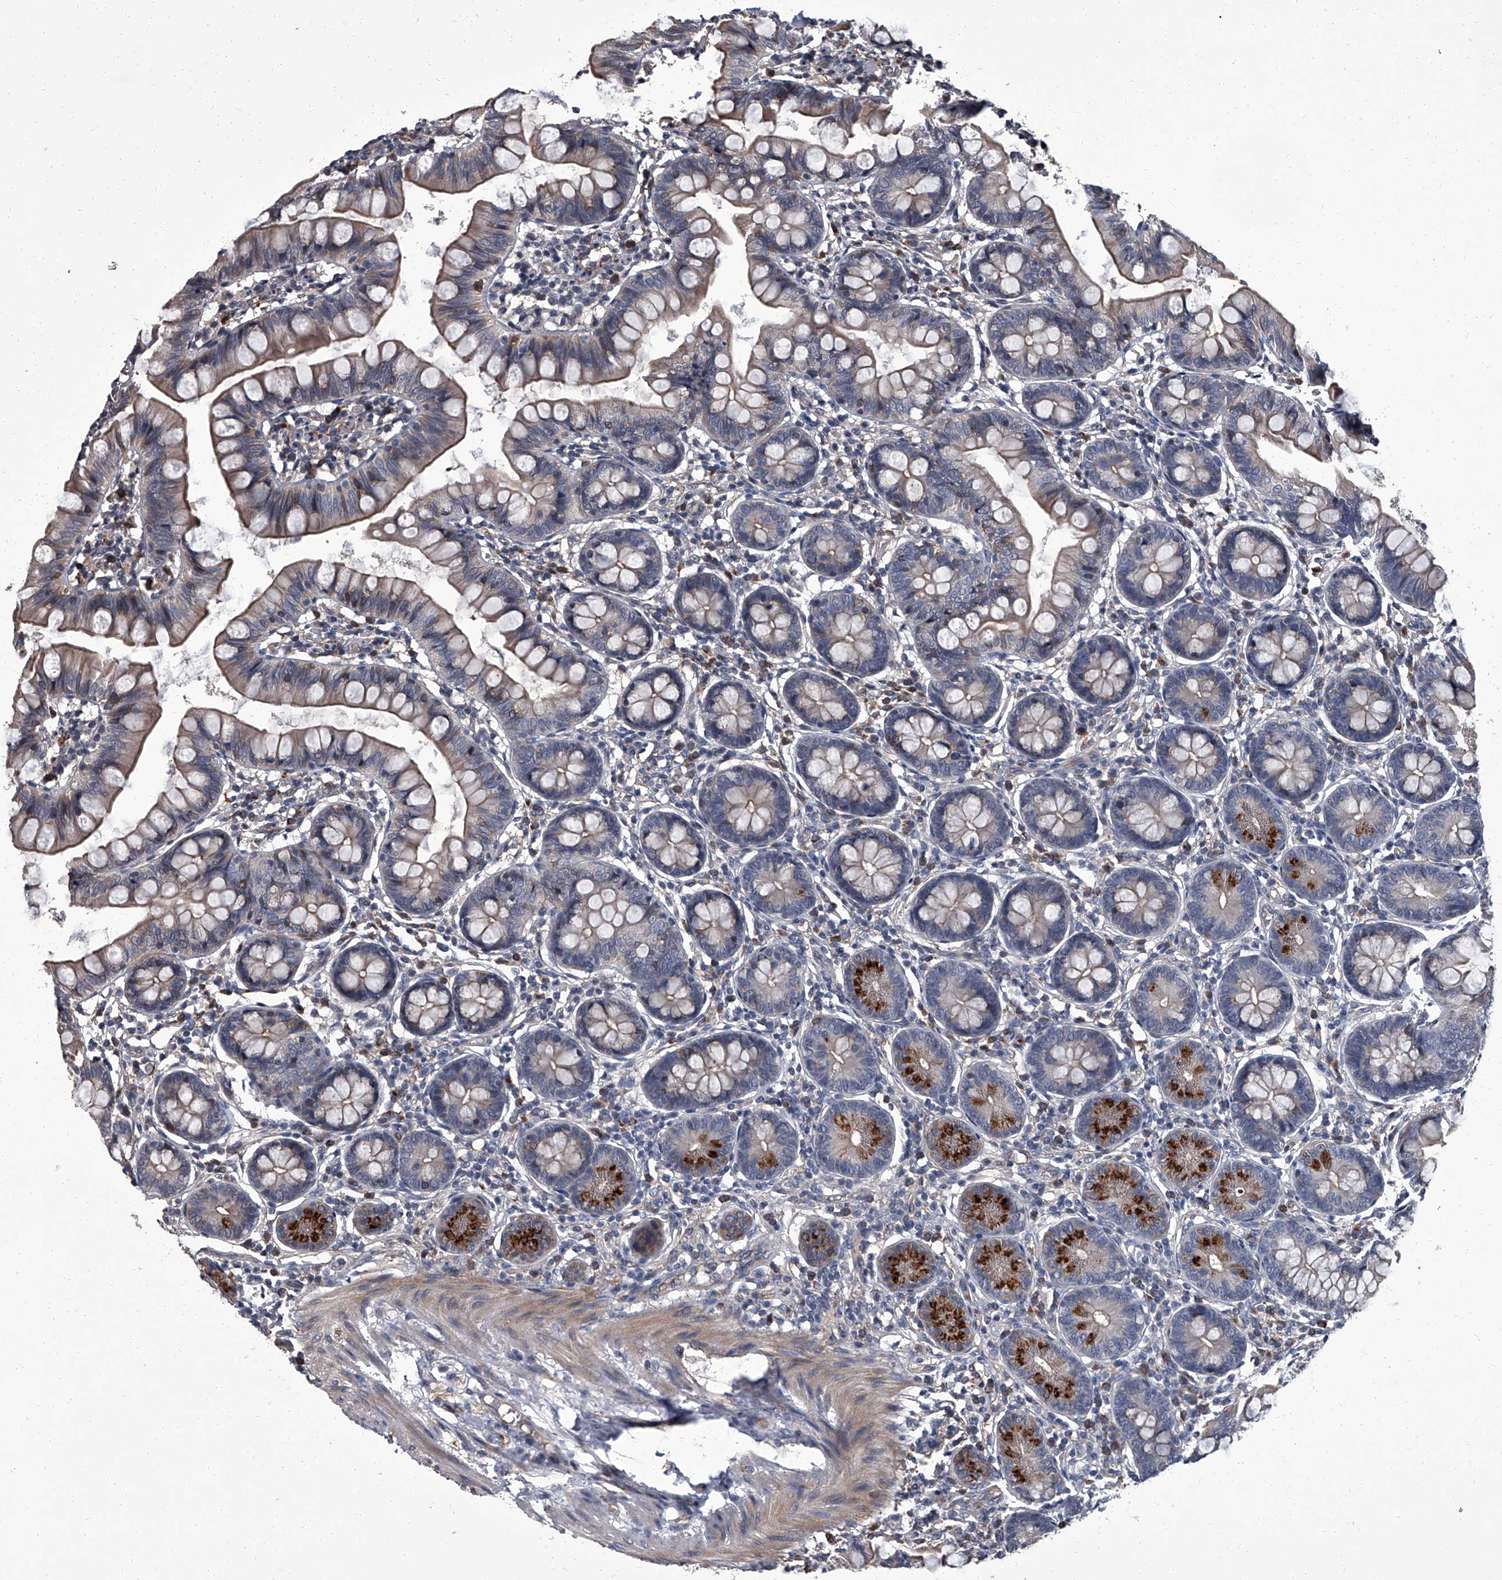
{"staining": {"intensity": "strong", "quantity": "<25%", "location": "cytoplasmic/membranous"}, "tissue": "small intestine", "cell_type": "Glandular cells", "image_type": "normal", "snomed": [{"axis": "morphology", "description": "Normal tissue, NOS"}, {"axis": "topography", "description": "Small intestine"}], "caption": "A brown stain labels strong cytoplasmic/membranous expression of a protein in glandular cells of normal small intestine. (DAB IHC with brightfield microscopy, high magnification).", "gene": "SIRT4", "patient": {"sex": "male", "age": 7}}